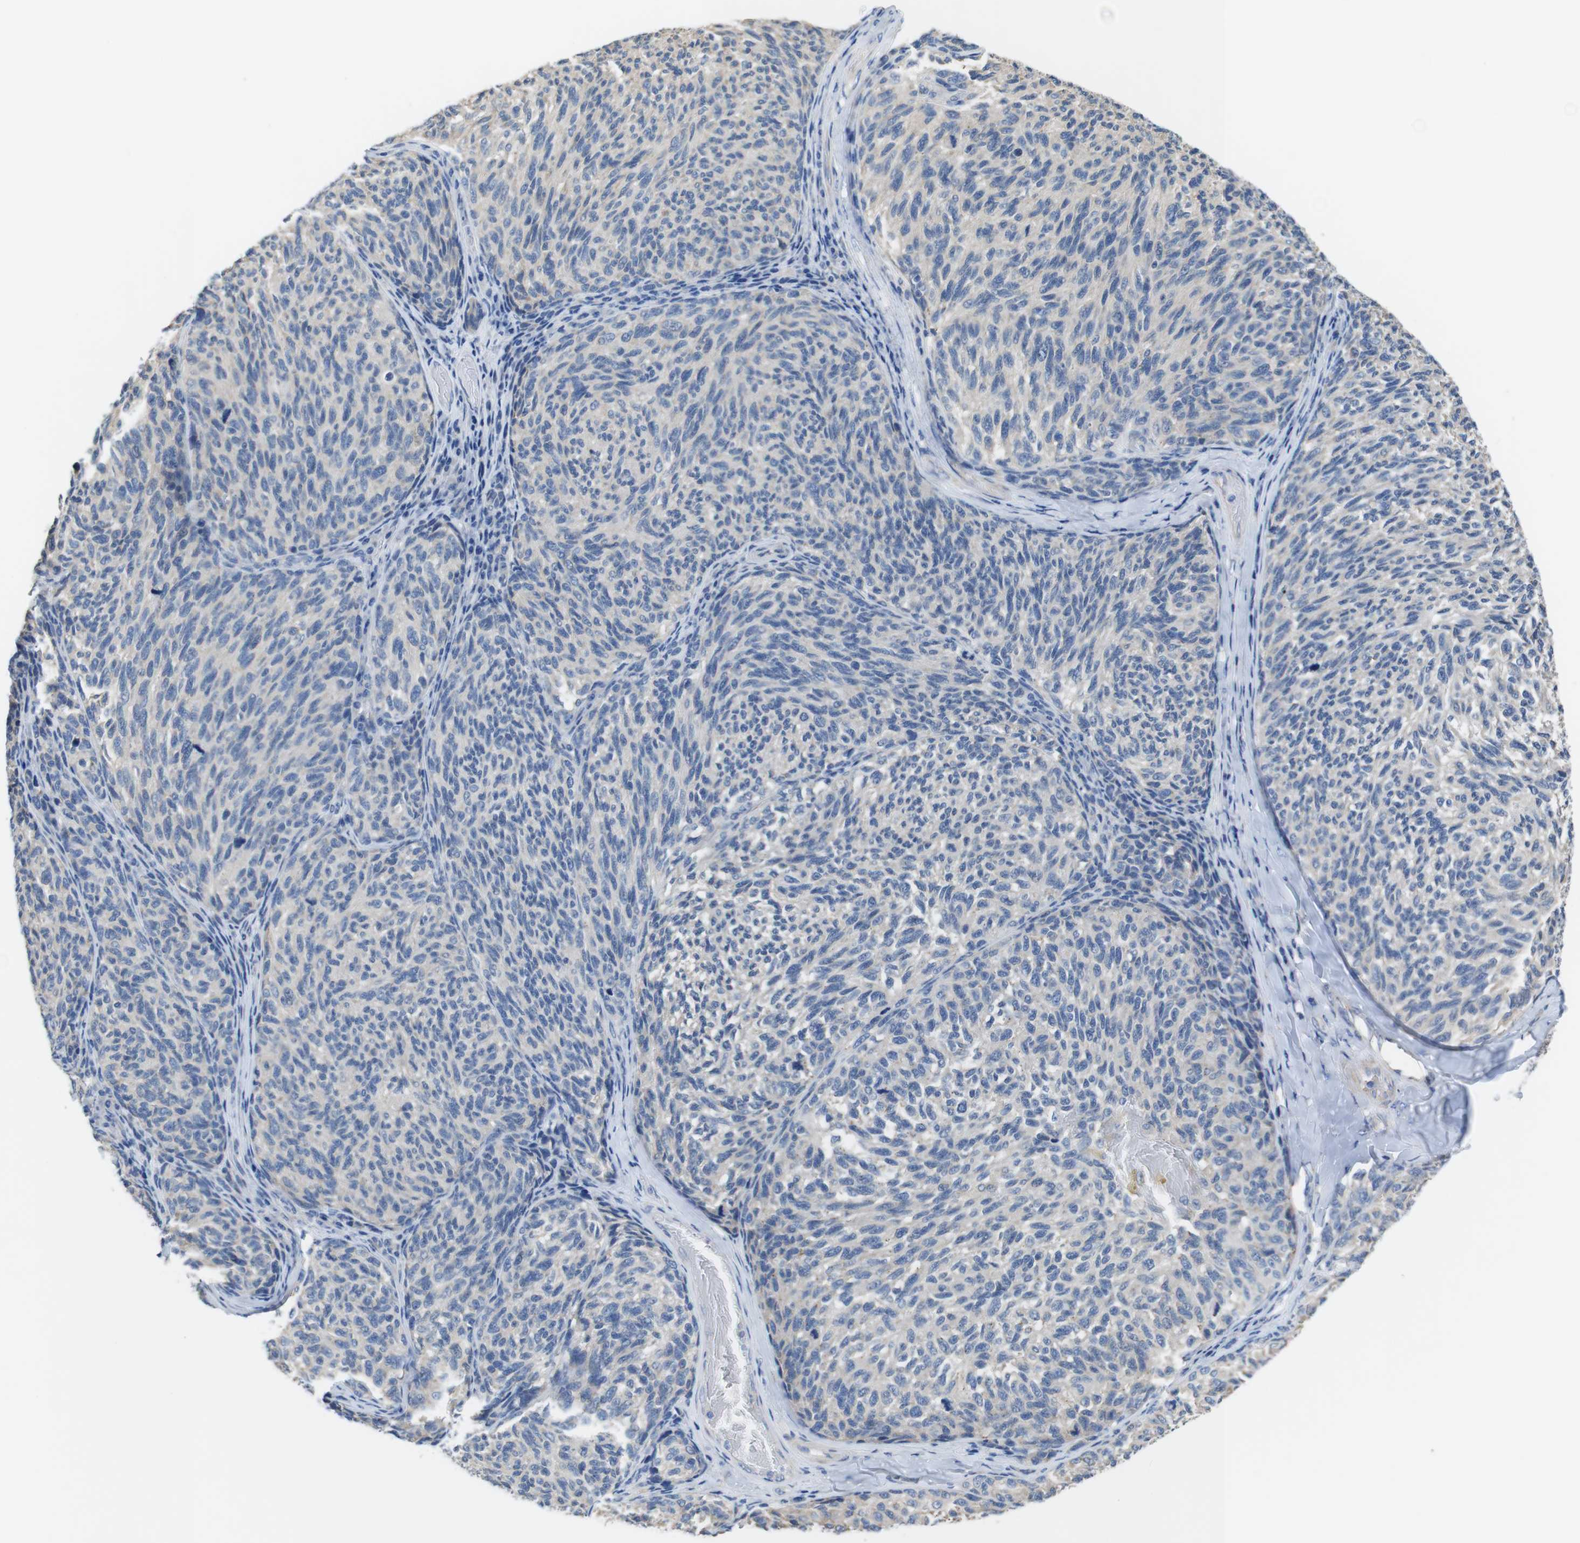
{"staining": {"intensity": "negative", "quantity": "none", "location": "none"}, "tissue": "melanoma", "cell_type": "Tumor cells", "image_type": "cancer", "snomed": [{"axis": "morphology", "description": "Malignant melanoma, NOS"}, {"axis": "topography", "description": "Skin"}], "caption": "Immunohistochemical staining of melanoma displays no significant staining in tumor cells.", "gene": "CDH8", "patient": {"sex": "female", "age": 73}}